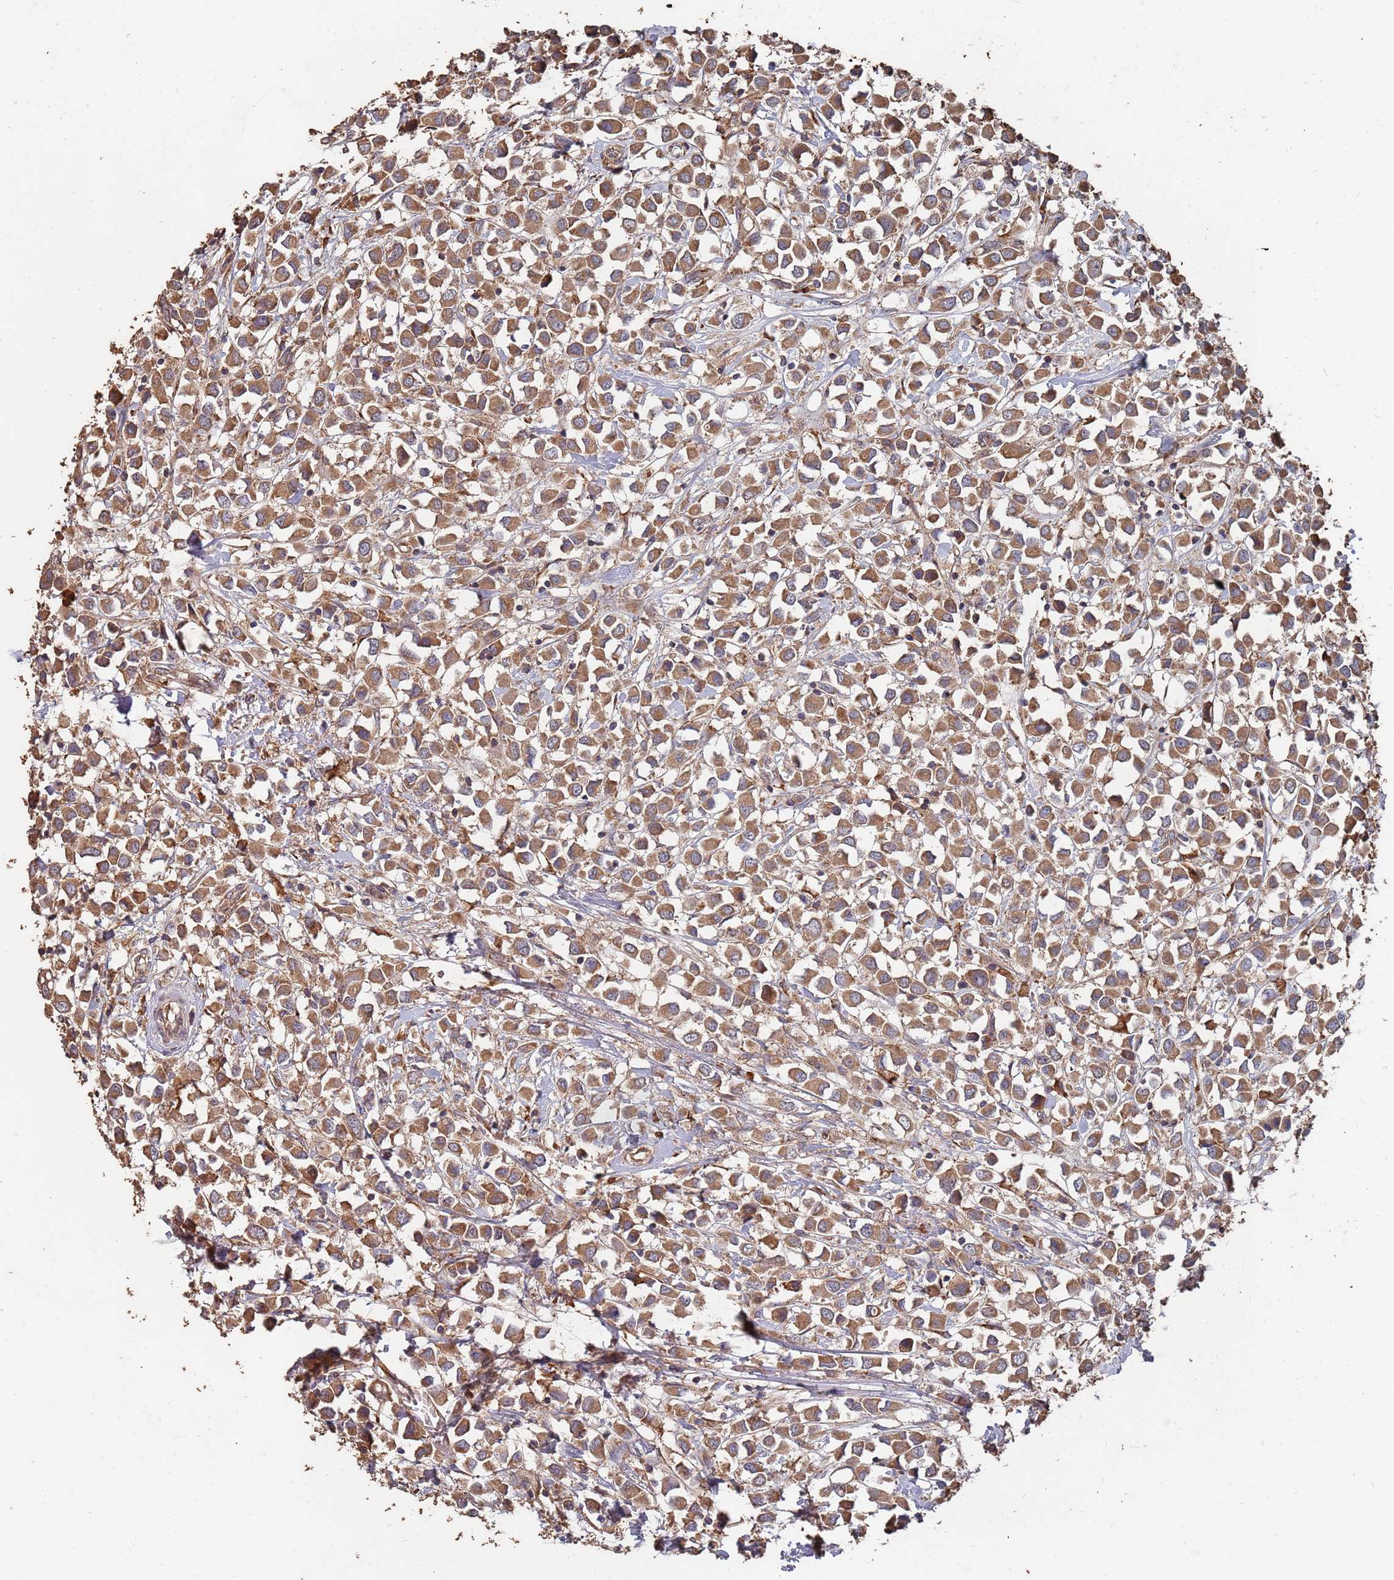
{"staining": {"intensity": "moderate", "quantity": ">75%", "location": "cytoplasmic/membranous"}, "tissue": "breast cancer", "cell_type": "Tumor cells", "image_type": "cancer", "snomed": [{"axis": "morphology", "description": "Duct carcinoma"}, {"axis": "topography", "description": "Breast"}], "caption": "Brown immunohistochemical staining in breast cancer (infiltrating ductal carcinoma) displays moderate cytoplasmic/membranous staining in approximately >75% of tumor cells. (DAB (3,3'-diaminobenzidine) IHC, brown staining for protein, blue staining for nuclei).", "gene": "ATG5", "patient": {"sex": "female", "age": 61}}